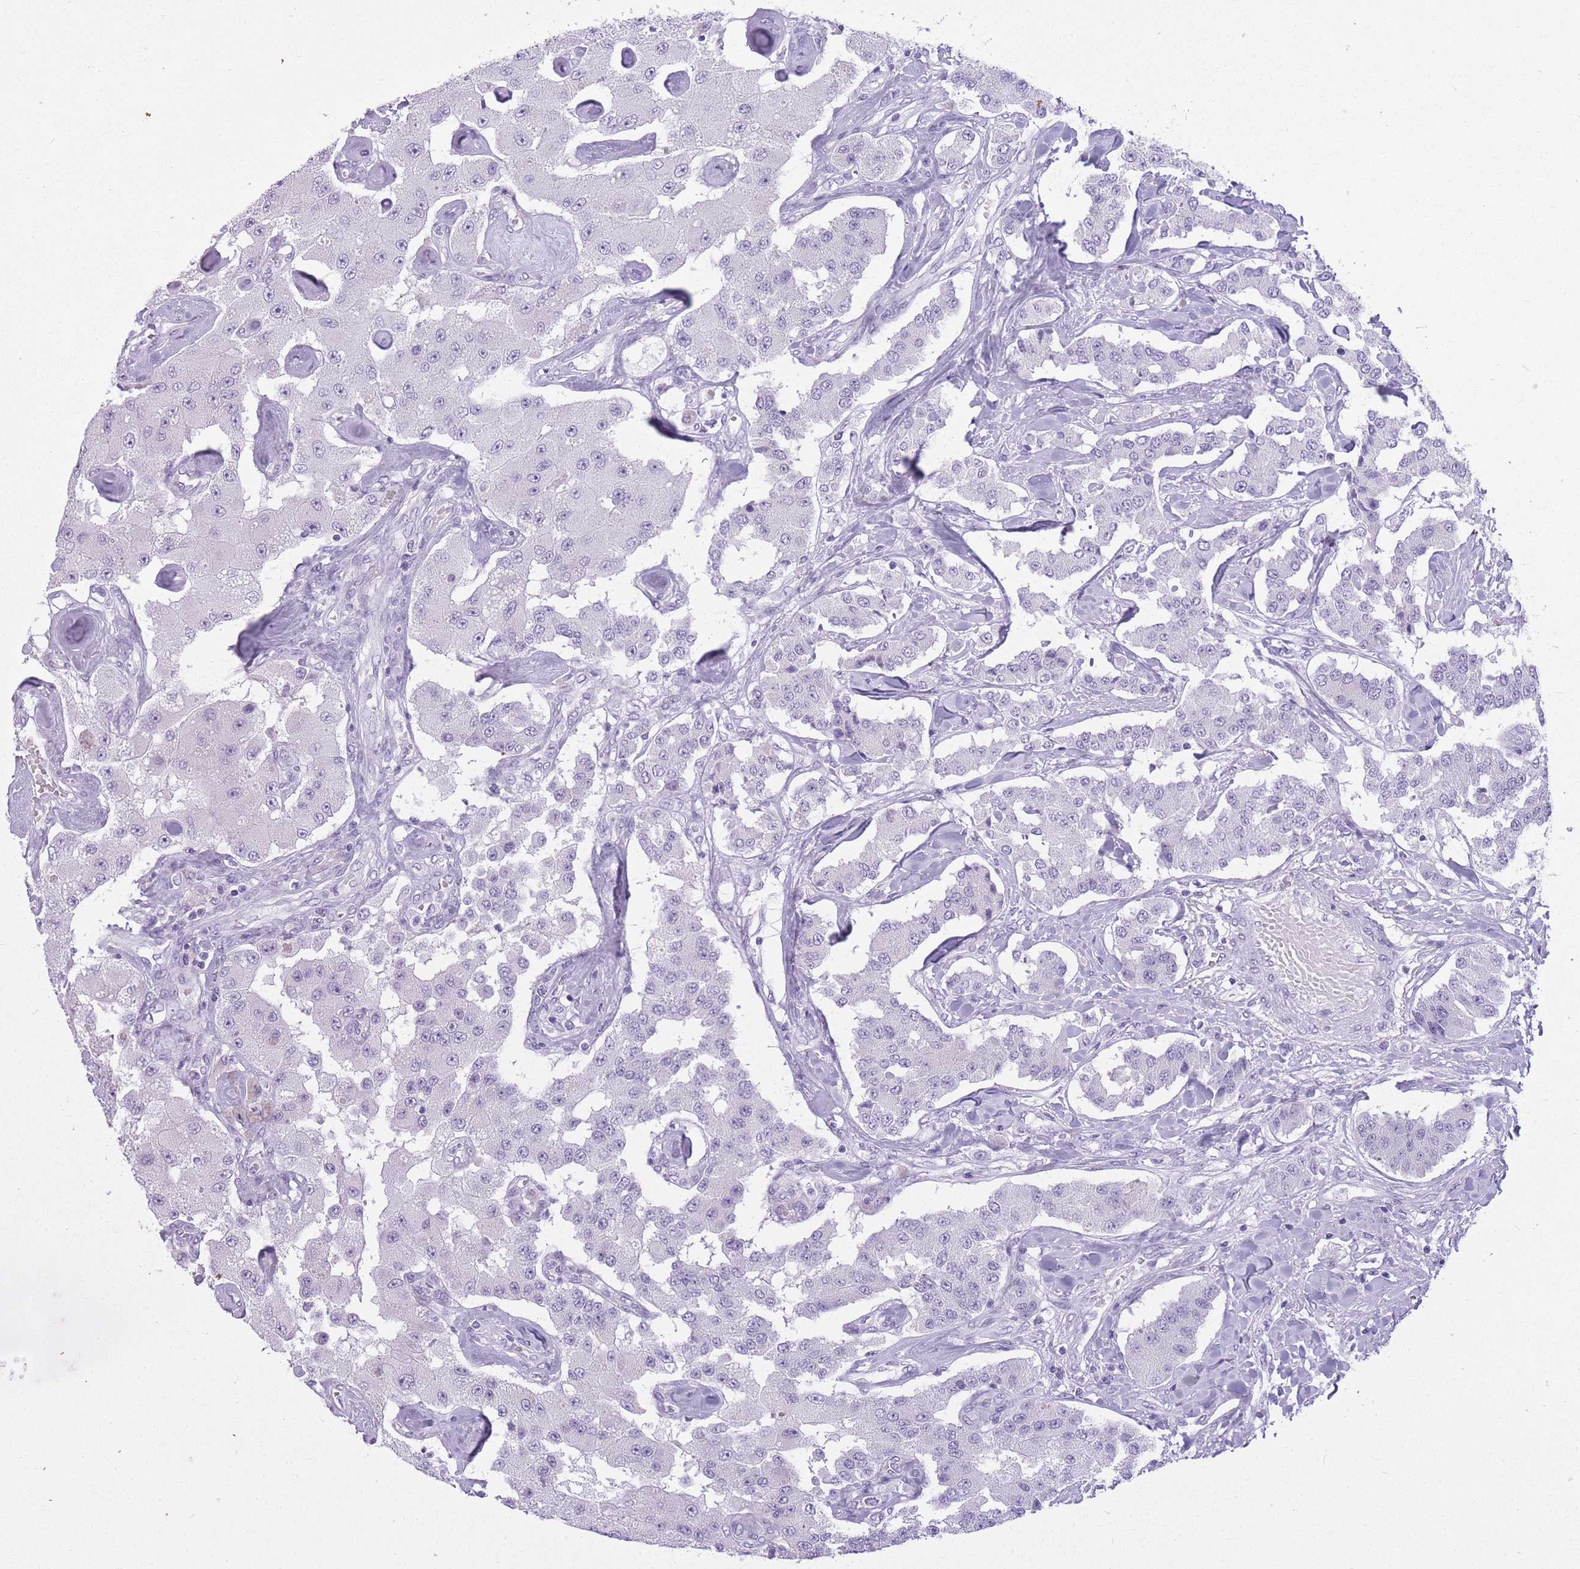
{"staining": {"intensity": "negative", "quantity": "none", "location": "none"}, "tissue": "carcinoid", "cell_type": "Tumor cells", "image_type": "cancer", "snomed": [{"axis": "morphology", "description": "Carcinoid, malignant, NOS"}, {"axis": "topography", "description": "Pancreas"}], "caption": "Carcinoid was stained to show a protein in brown. There is no significant staining in tumor cells.", "gene": "GOLGA6D", "patient": {"sex": "male", "age": 41}}